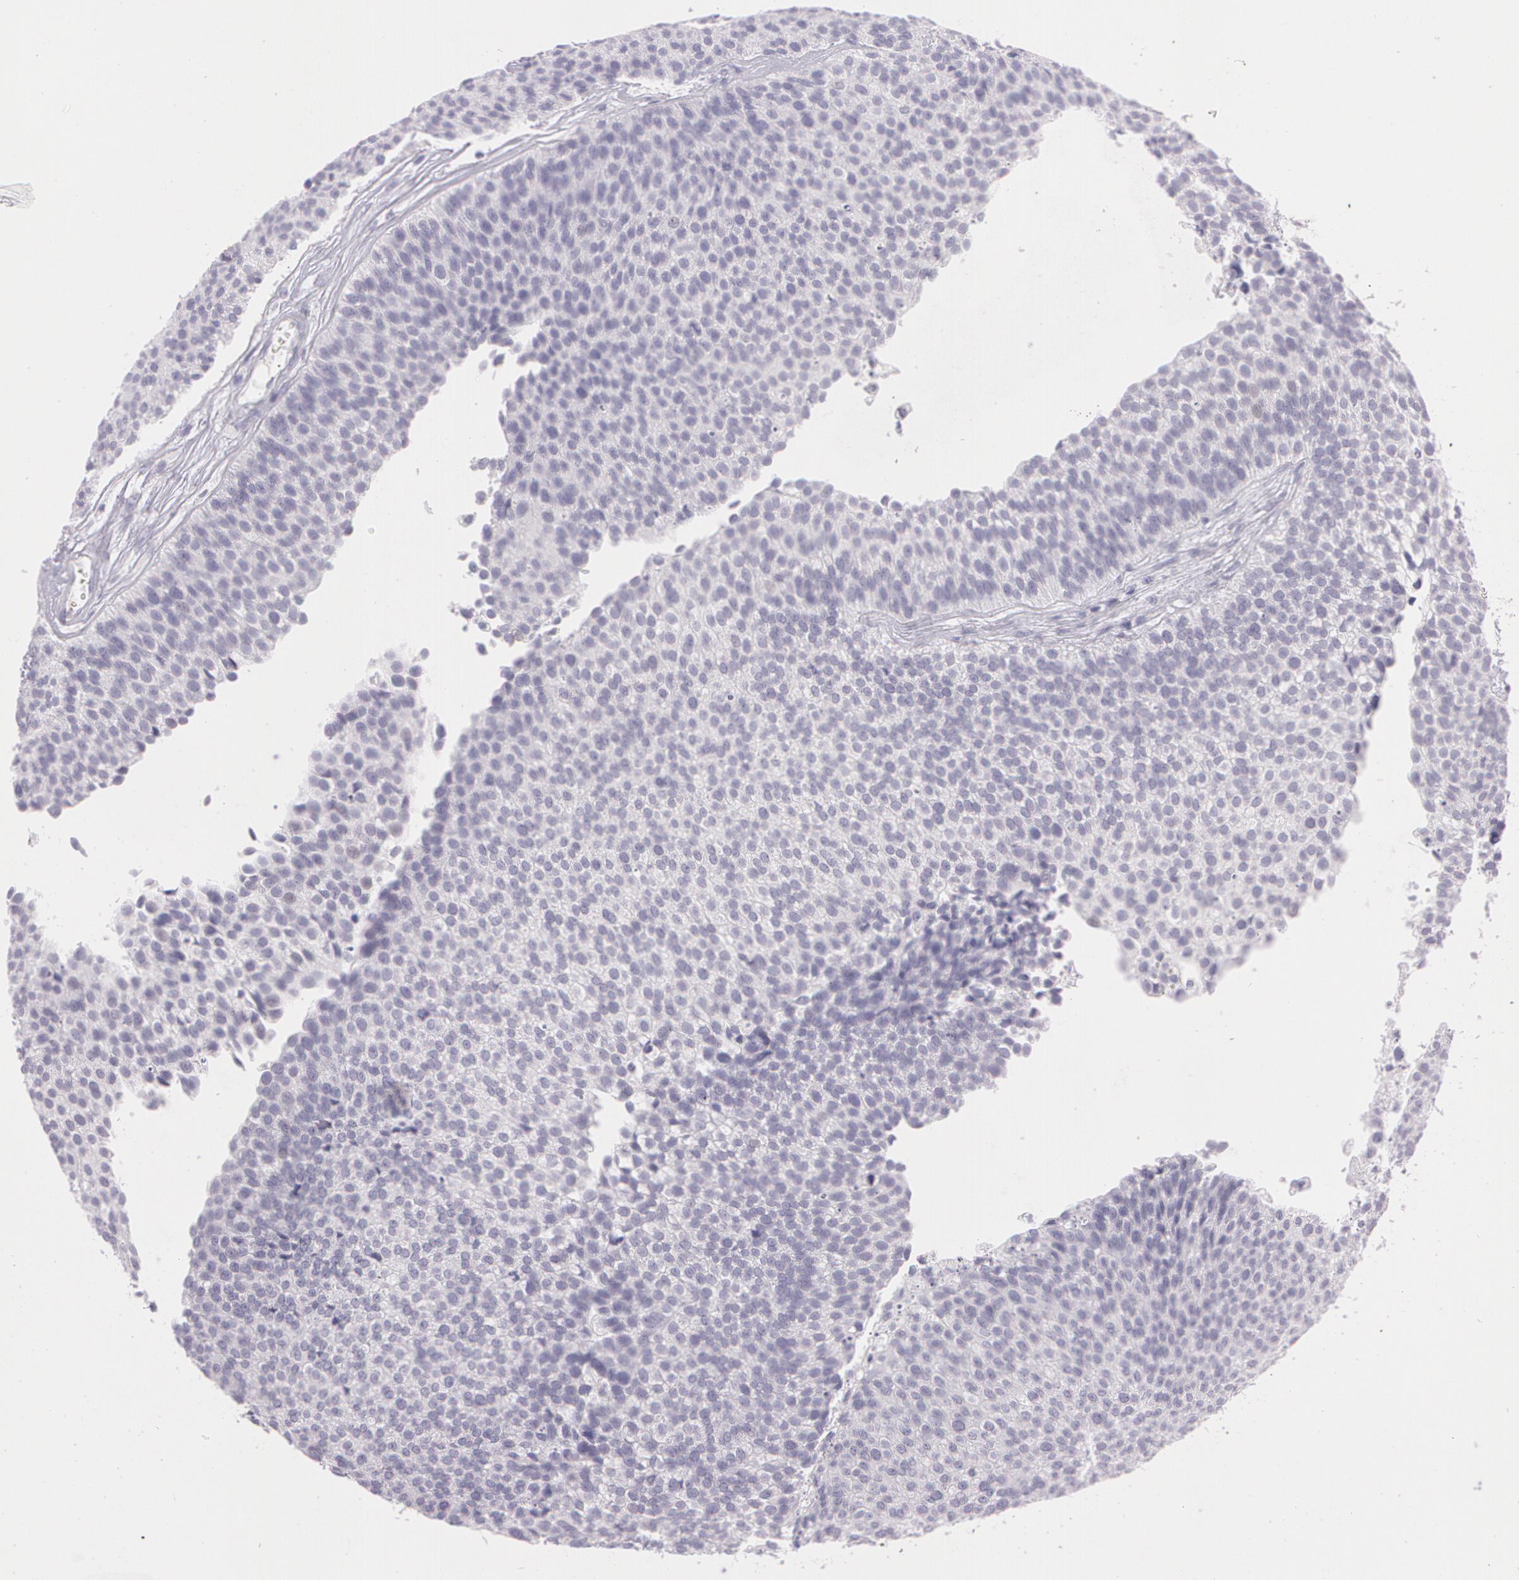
{"staining": {"intensity": "negative", "quantity": "none", "location": "none"}, "tissue": "urothelial cancer", "cell_type": "Tumor cells", "image_type": "cancer", "snomed": [{"axis": "morphology", "description": "Urothelial carcinoma, Low grade"}, {"axis": "topography", "description": "Urinary bladder"}], "caption": "Immunohistochemical staining of human urothelial cancer displays no significant staining in tumor cells.", "gene": "OTC", "patient": {"sex": "male", "age": 84}}